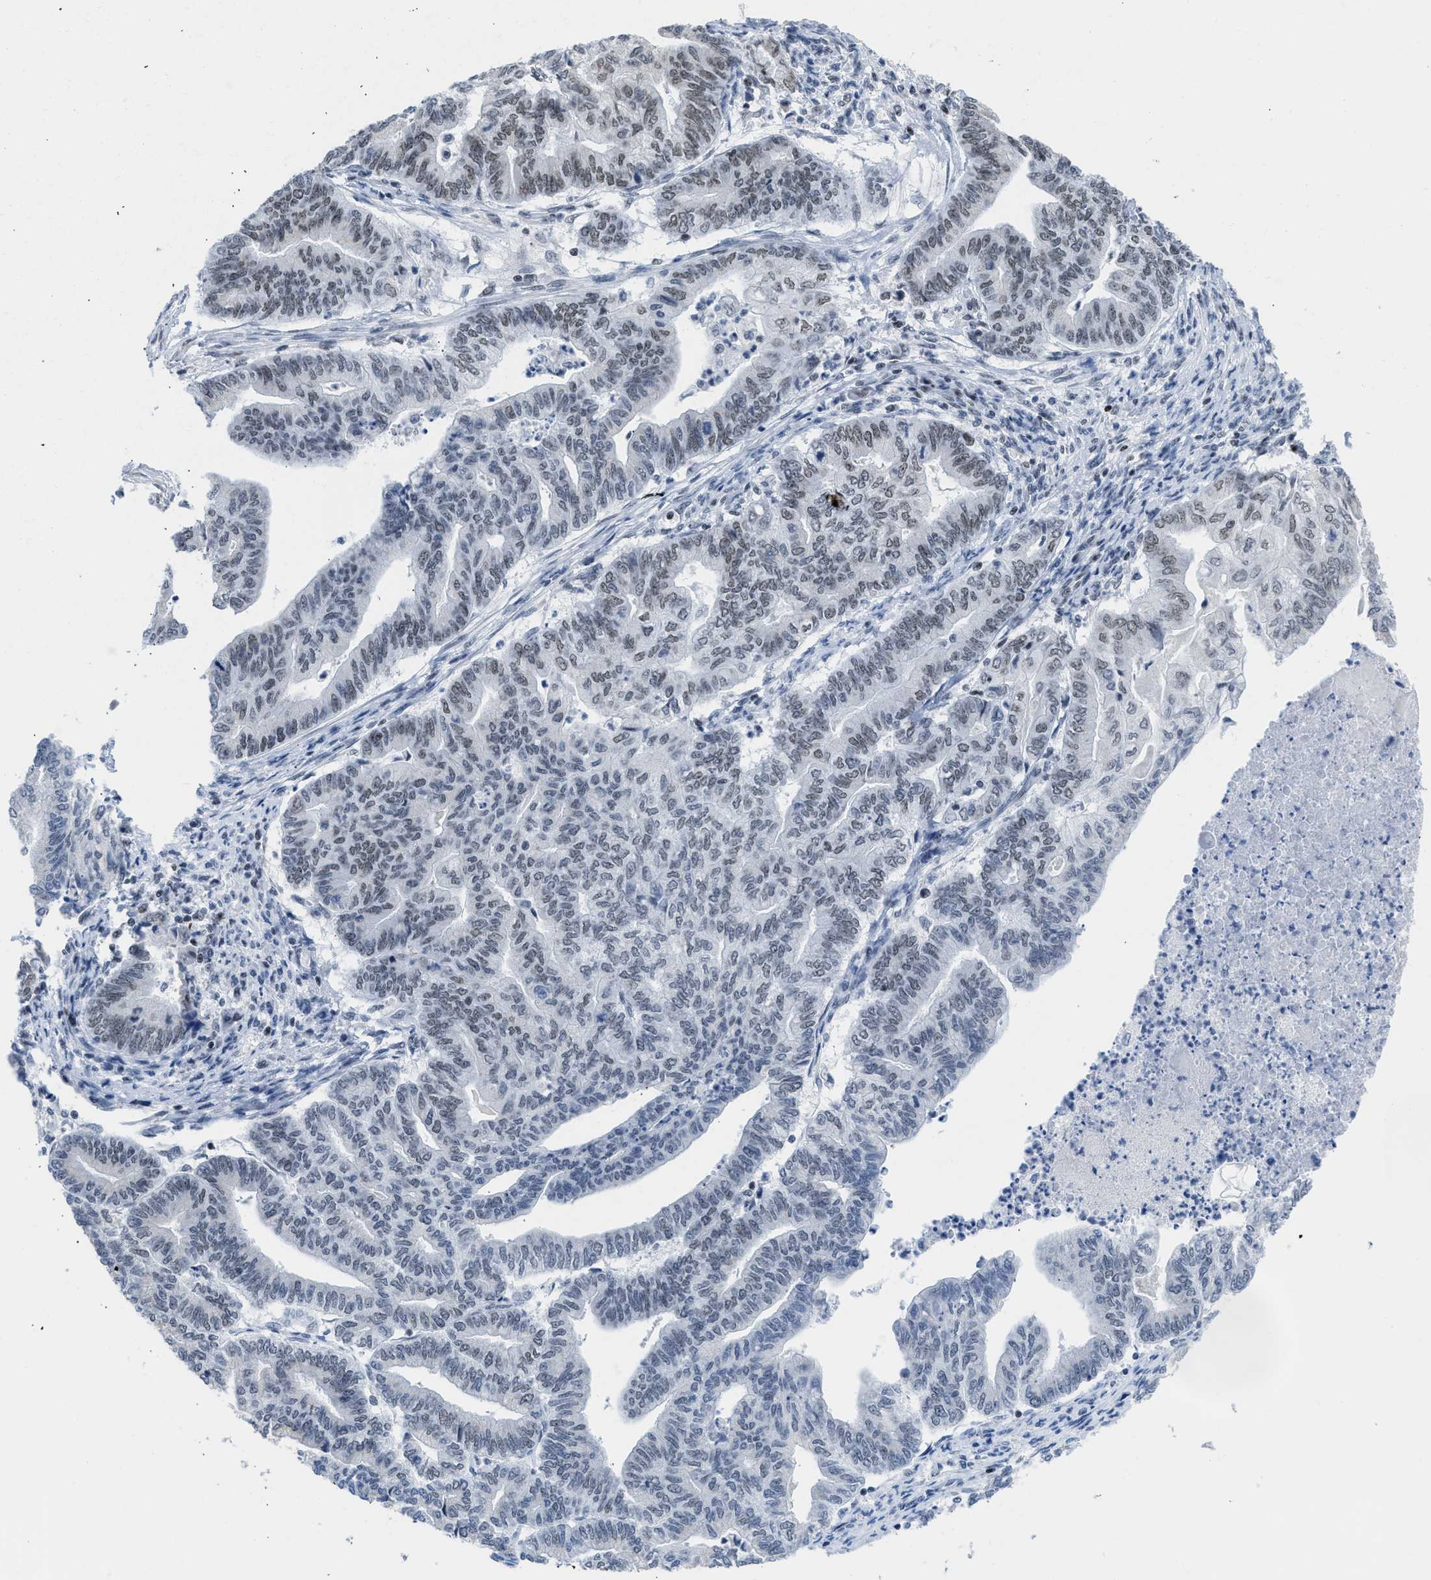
{"staining": {"intensity": "moderate", "quantity": "<25%", "location": "nuclear"}, "tissue": "endometrial cancer", "cell_type": "Tumor cells", "image_type": "cancer", "snomed": [{"axis": "morphology", "description": "Adenocarcinoma, NOS"}, {"axis": "topography", "description": "Endometrium"}], "caption": "Human adenocarcinoma (endometrial) stained with a brown dye demonstrates moderate nuclear positive staining in approximately <25% of tumor cells.", "gene": "TERF2IP", "patient": {"sex": "female", "age": 79}}